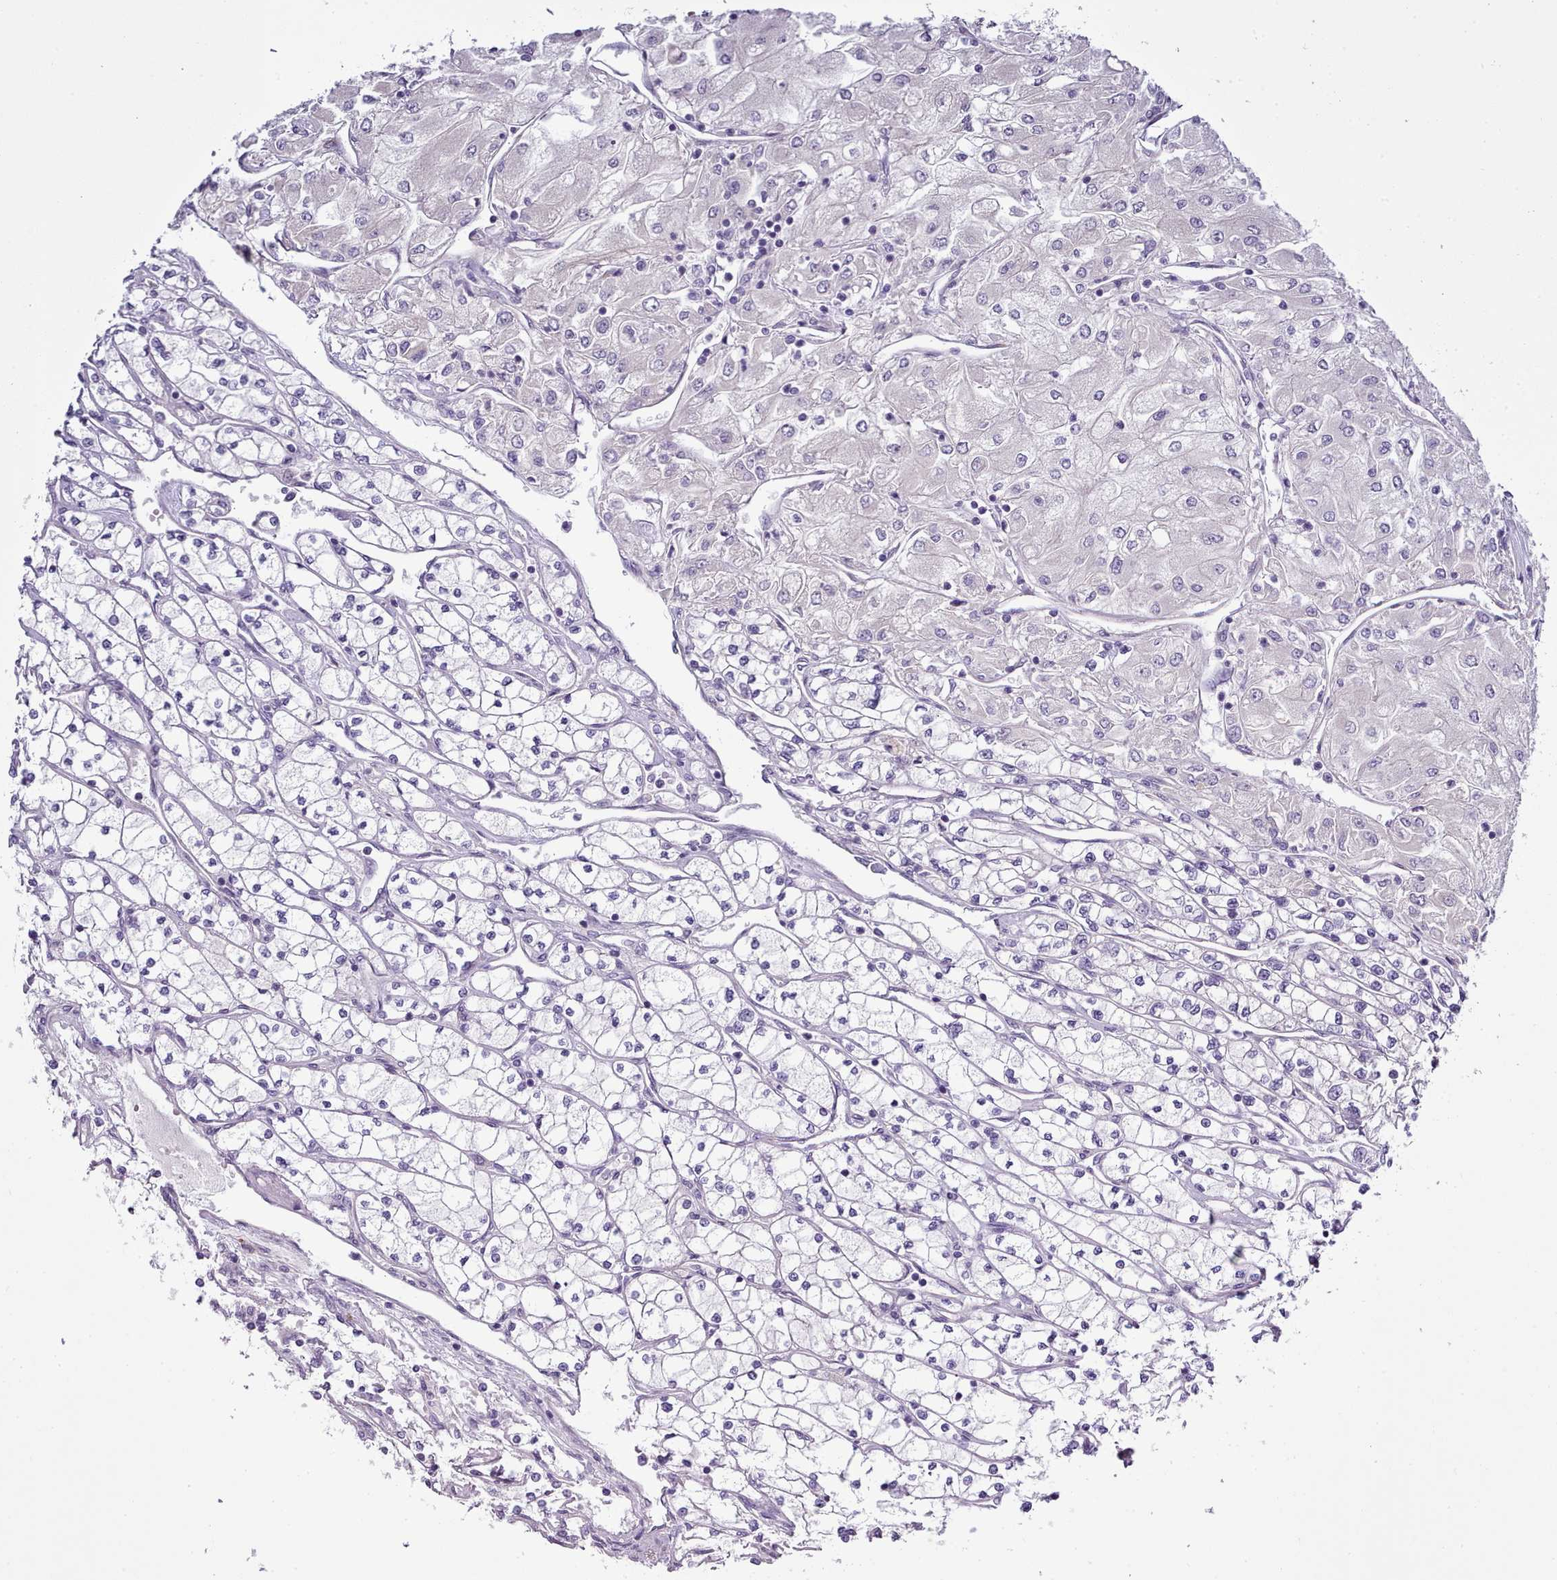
{"staining": {"intensity": "negative", "quantity": "none", "location": "none"}, "tissue": "renal cancer", "cell_type": "Tumor cells", "image_type": "cancer", "snomed": [{"axis": "morphology", "description": "Adenocarcinoma, NOS"}, {"axis": "topography", "description": "Kidney"}], "caption": "A photomicrograph of adenocarcinoma (renal) stained for a protein displays no brown staining in tumor cells.", "gene": "SETX", "patient": {"sex": "male", "age": 80}}